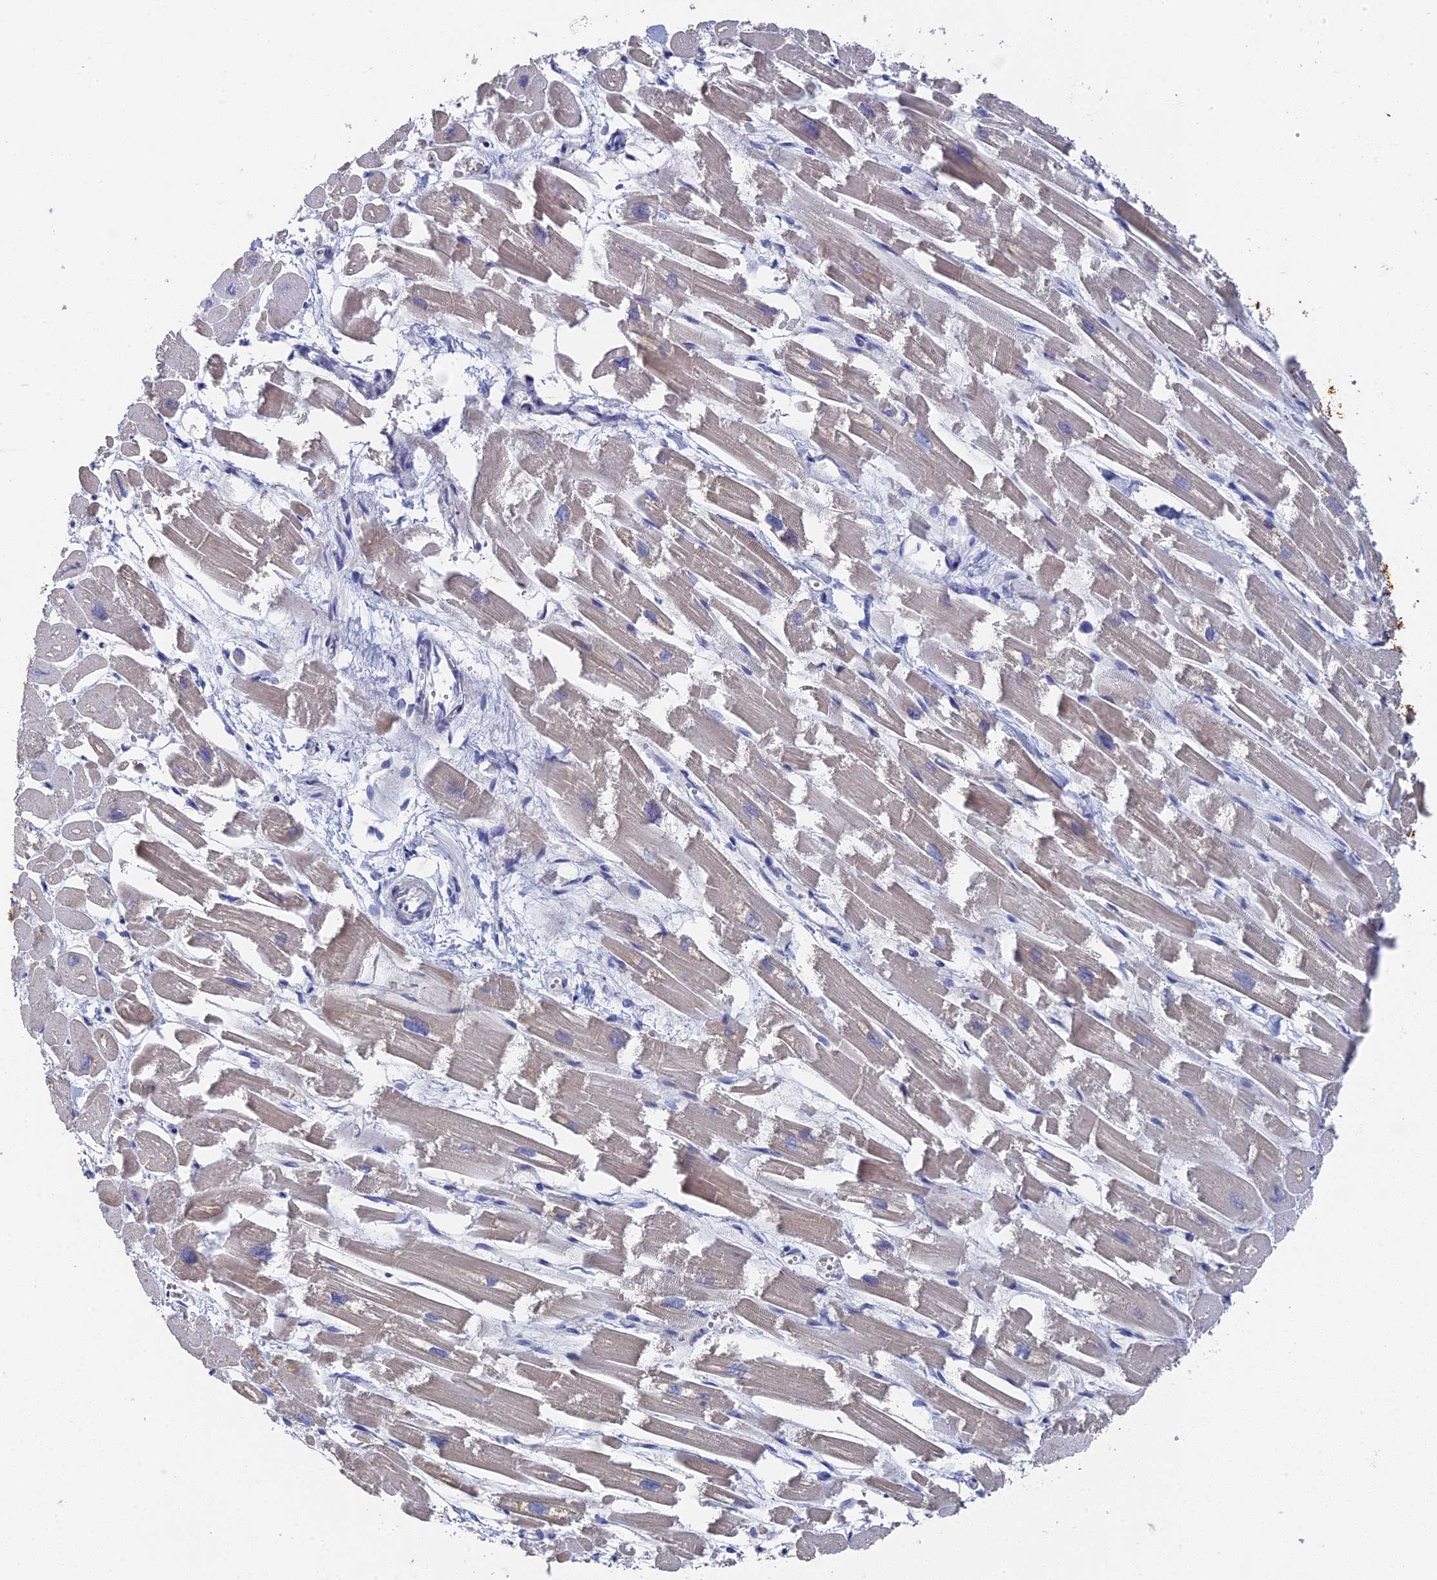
{"staining": {"intensity": "weak", "quantity": "<25%", "location": "cytoplasmic/membranous"}, "tissue": "heart muscle", "cell_type": "Cardiomyocytes", "image_type": "normal", "snomed": [{"axis": "morphology", "description": "Normal tissue, NOS"}, {"axis": "topography", "description": "Heart"}], "caption": "Immunohistochemistry of benign human heart muscle shows no staining in cardiomyocytes. (Immunohistochemistry (ihc), brightfield microscopy, high magnification).", "gene": "SRFBP1", "patient": {"sex": "male", "age": 54}}